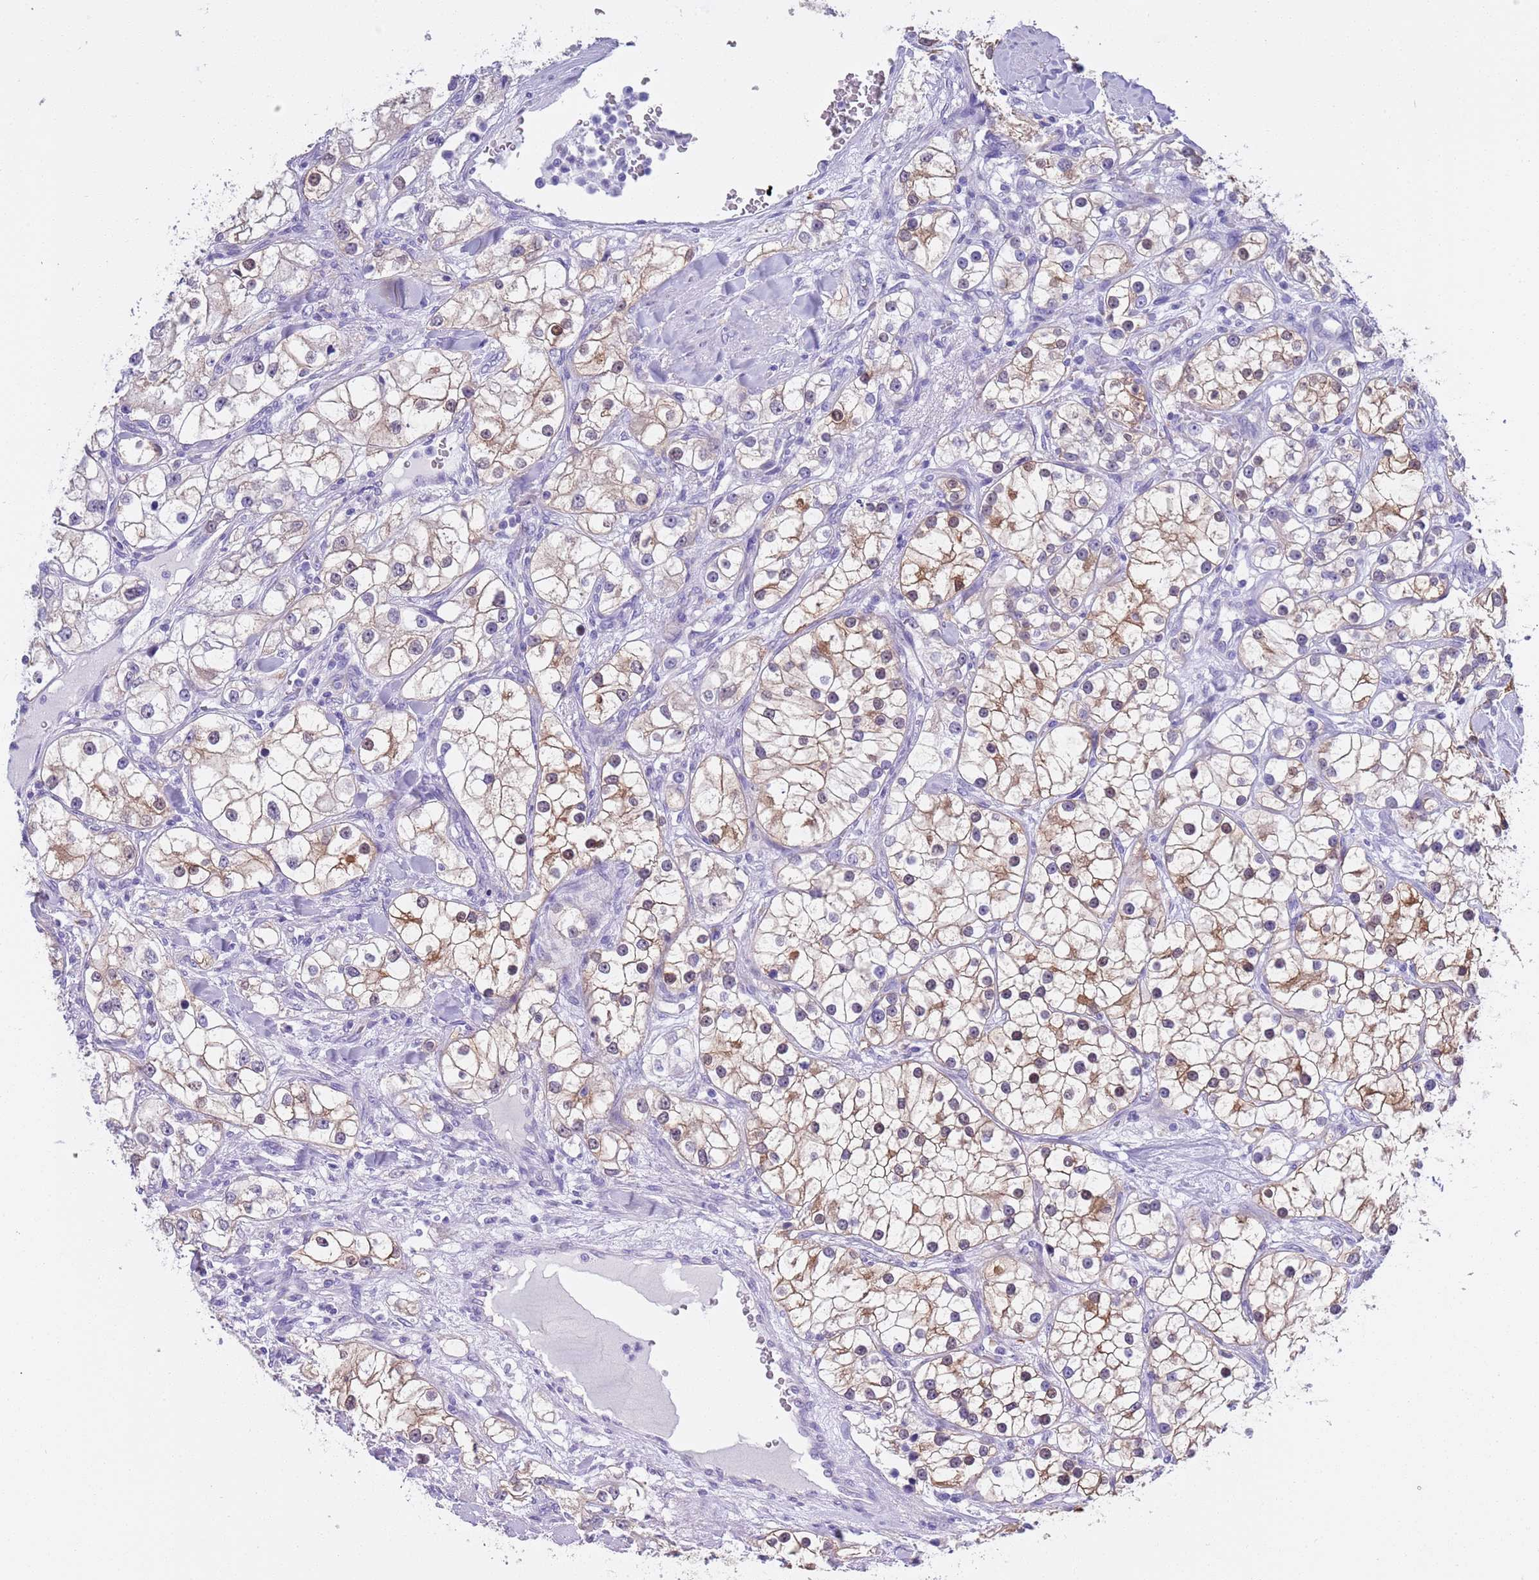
{"staining": {"intensity": "weak", "quantity": "25%-75%", "location": "cytoplasmic/membranous"}, "tissue": "renal cancer", "cell_type": "Tumor cells", "image_type": "cancer", "snomed": [{"axis": "morphology", "description": "Adenocarcinoma, NOS"}, {"axis": "topography", "description": "Kidney"}], "caption": "Tumor cells reveal low levels of weak cytoplasmic/membranous expression in approximately 25%-75% of cells in adenocarcinoma (renal). The protein of interest is stained brown, and the nuclei are stained in blue (DAB IHC with brightfield microscopy, high magnification).", "gene": "BRMS1L", "patient": {"sex": "male", "age": 77}}